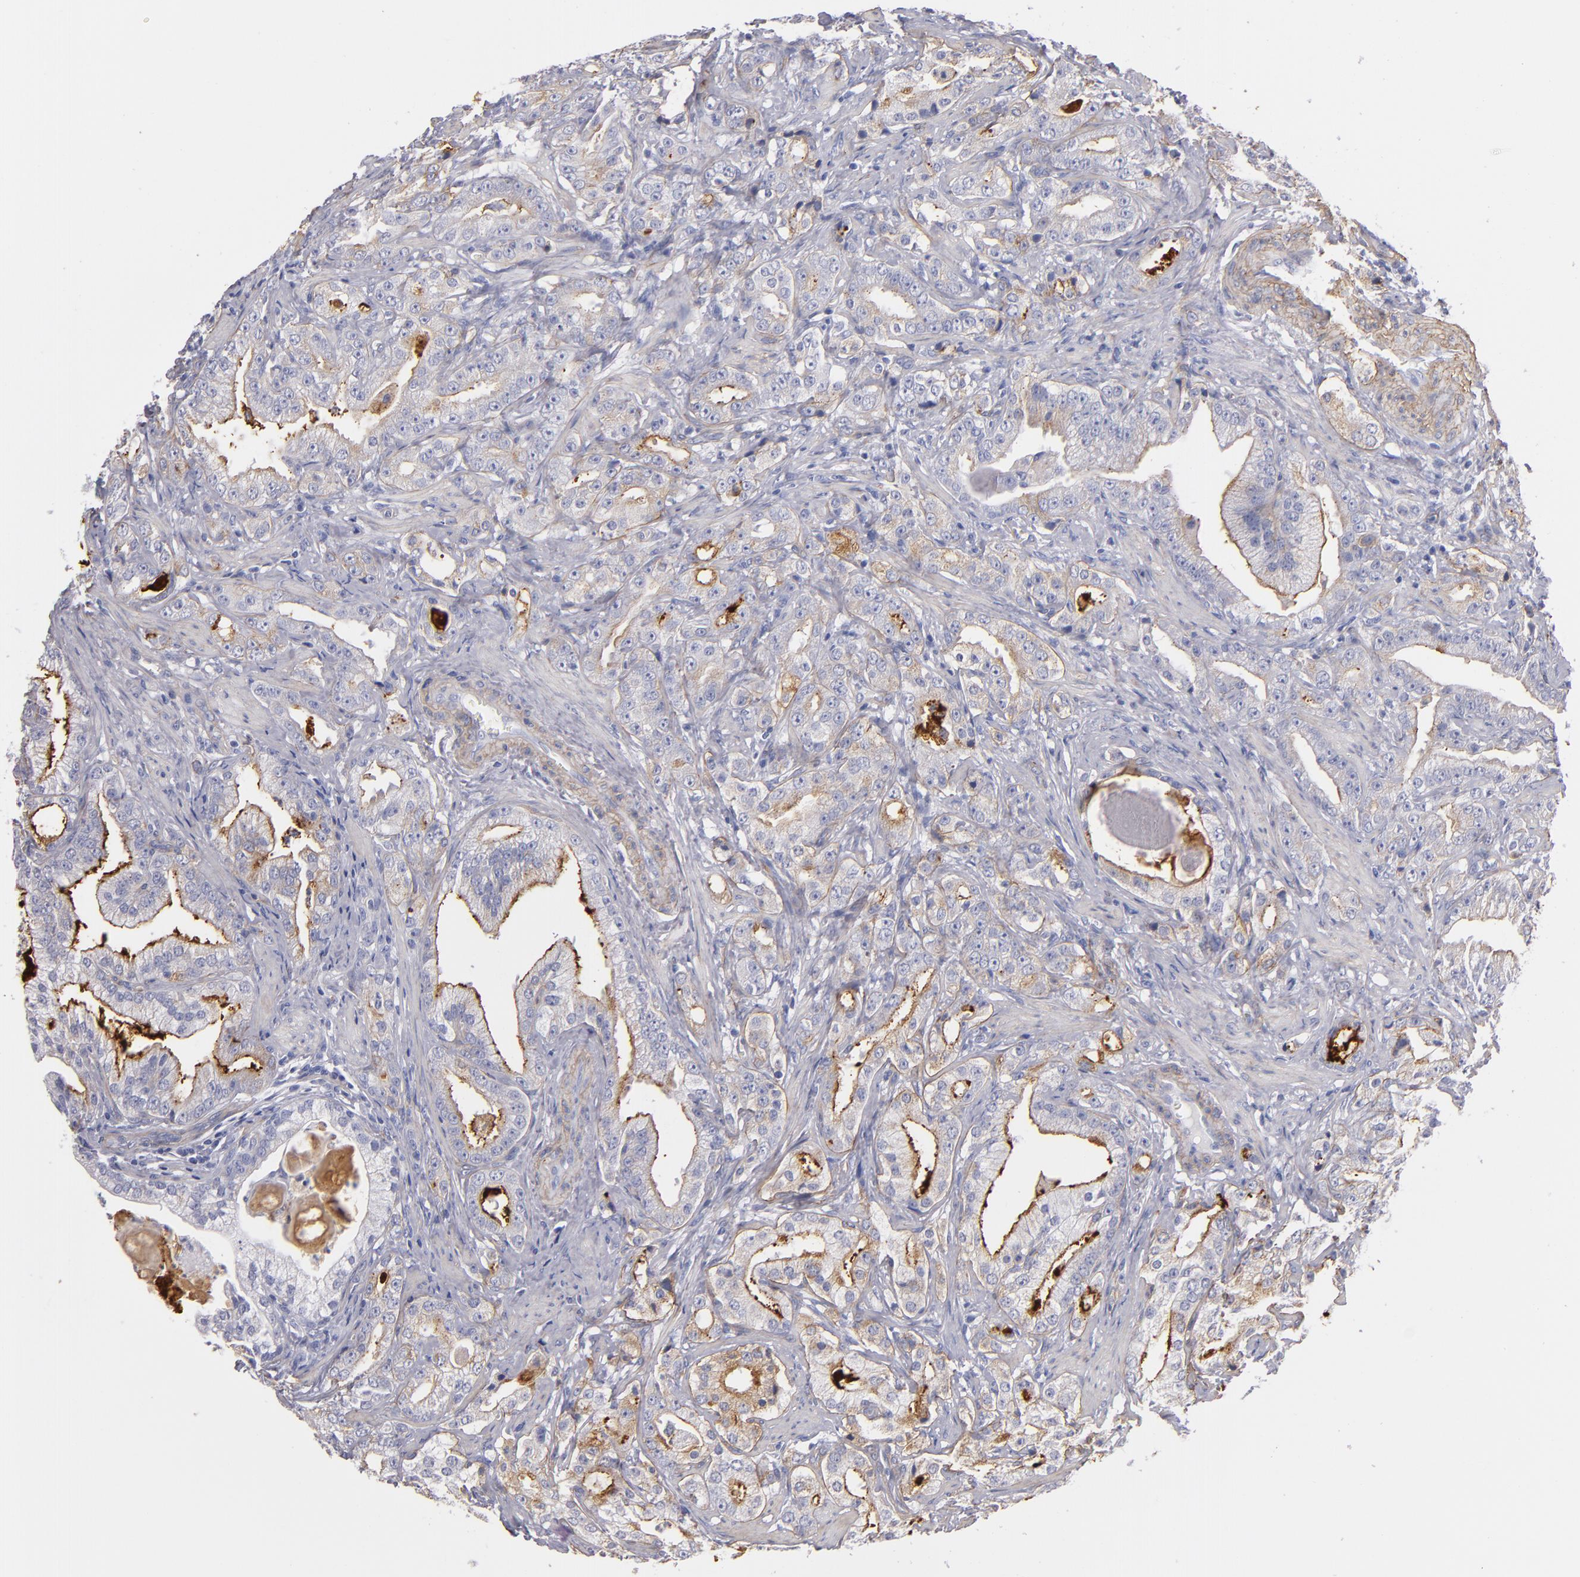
{"staining": {"intensity": "weak", "quantity": "<25%", "location": "cytoplasmic/membranous"}, "tissue": "prostate cancer", "cell_type": "Tumor cells", "image_type": "cancer", "snomed": [{"axis": "morphology", "description": "Adenocarcinoma, Low grade"}, {"axis": "topography", "description": "Prostate"}], "caption": "Prostate low-grade adenocarcinoma was stained to show a protein in brown. There is no significant staining in tumor cells. Nuclei are stained in blue.", "gene": "LAMC1", "patient": {"sex": "male", "age": 59}}